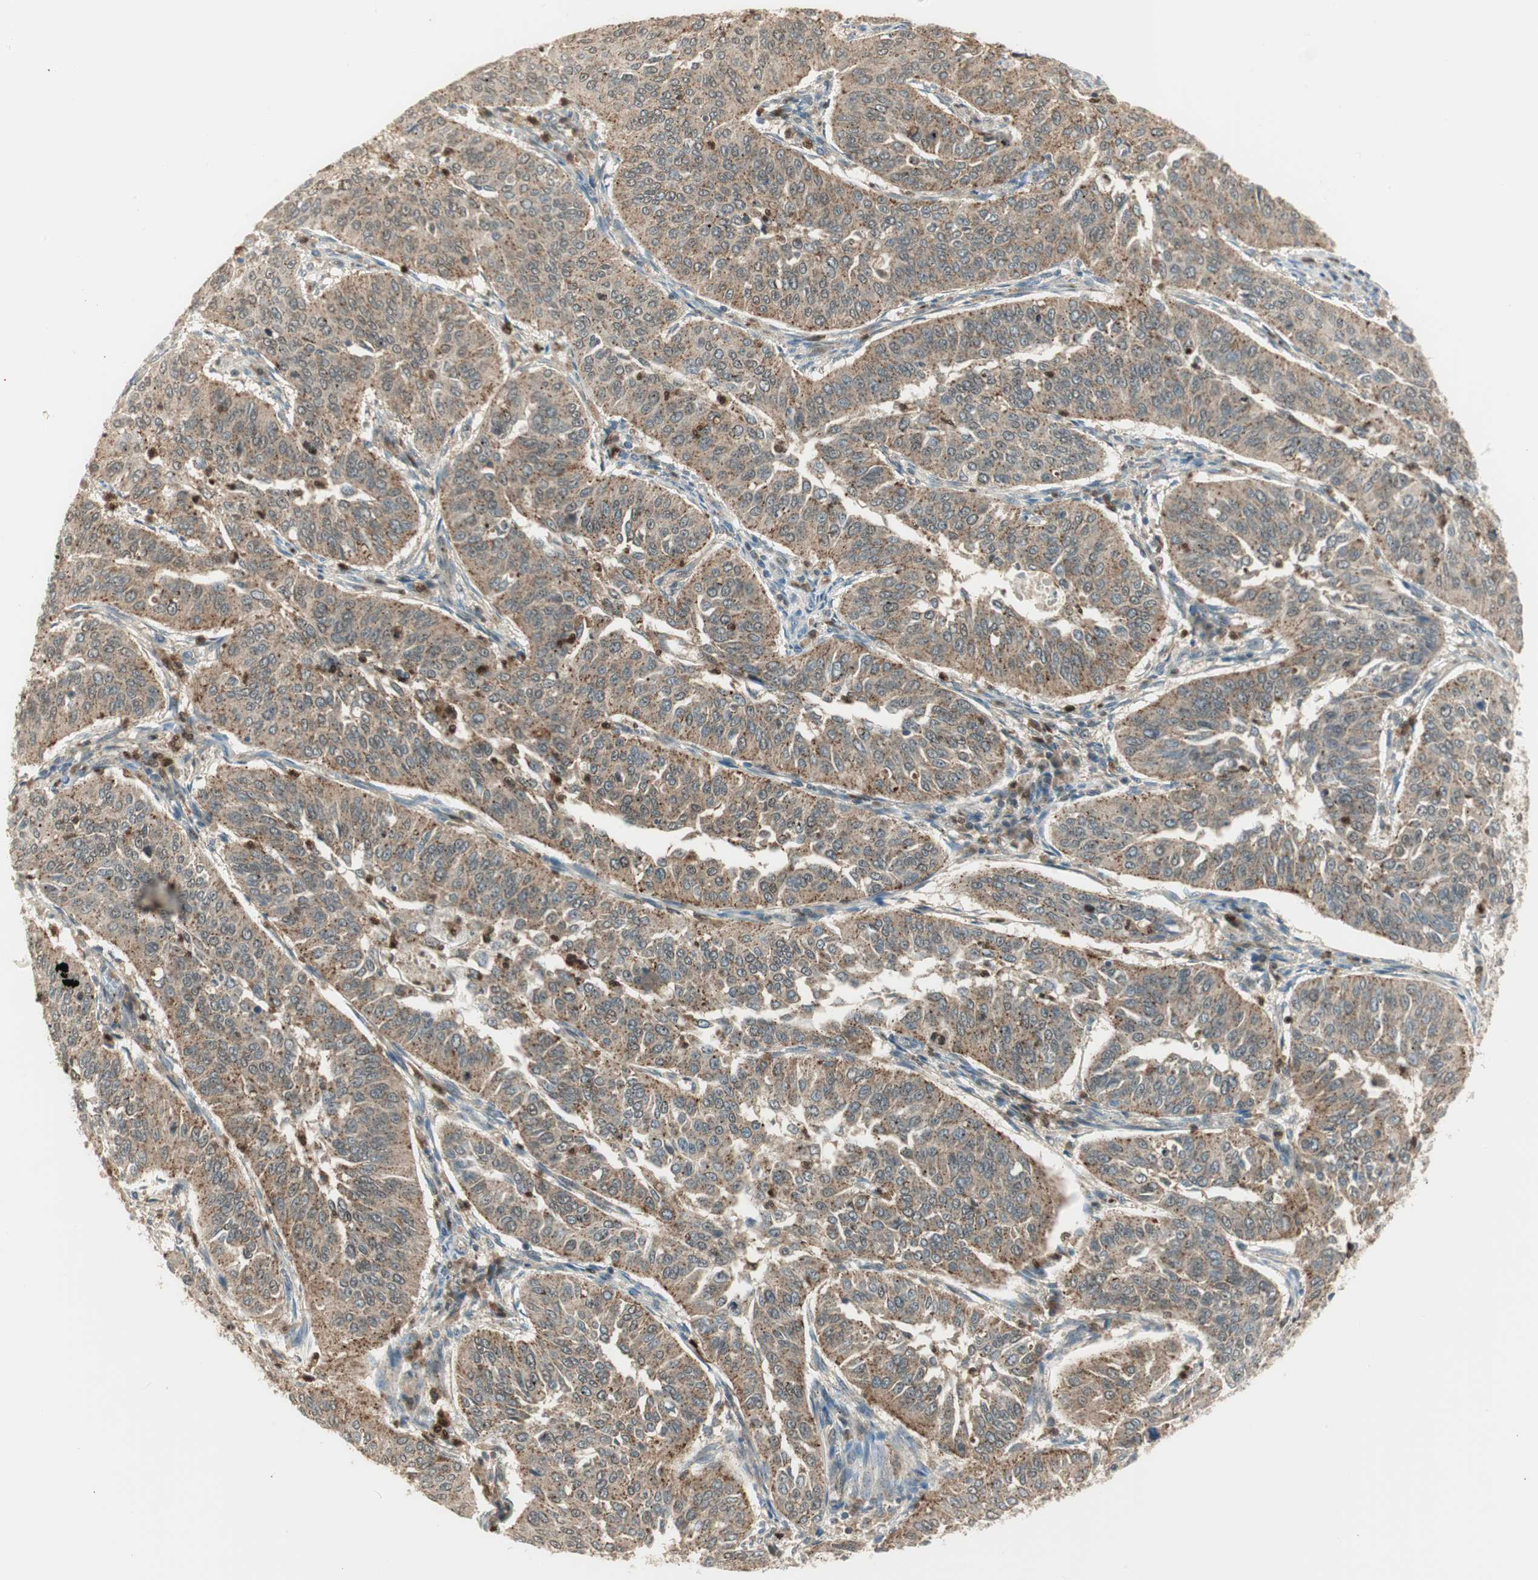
{"staining": {"intensity": "moderate", "quantity": ">75%", "location": "cytoplasmic/membranous"}, "tissue": "cervical cancer", "cell_type": "Tumor cells", "image_type": "cancer", "snomed": [{"axis": "morphology", "description": "Normal tissue, NOS"}, {"axis": "morphology", "description": "Squamous cell carcinoma, NOS"}, {"axis": "topography", "description": "Cervix"}], "caption": "This is a histology image of IHC staining of cervical squamous cell carcinoma, which shows moderate staining in the cytoplasmic/membranous of tumor cells.", "gene": "LTA4H", "patient": {"sex": "female", "age": 39}}